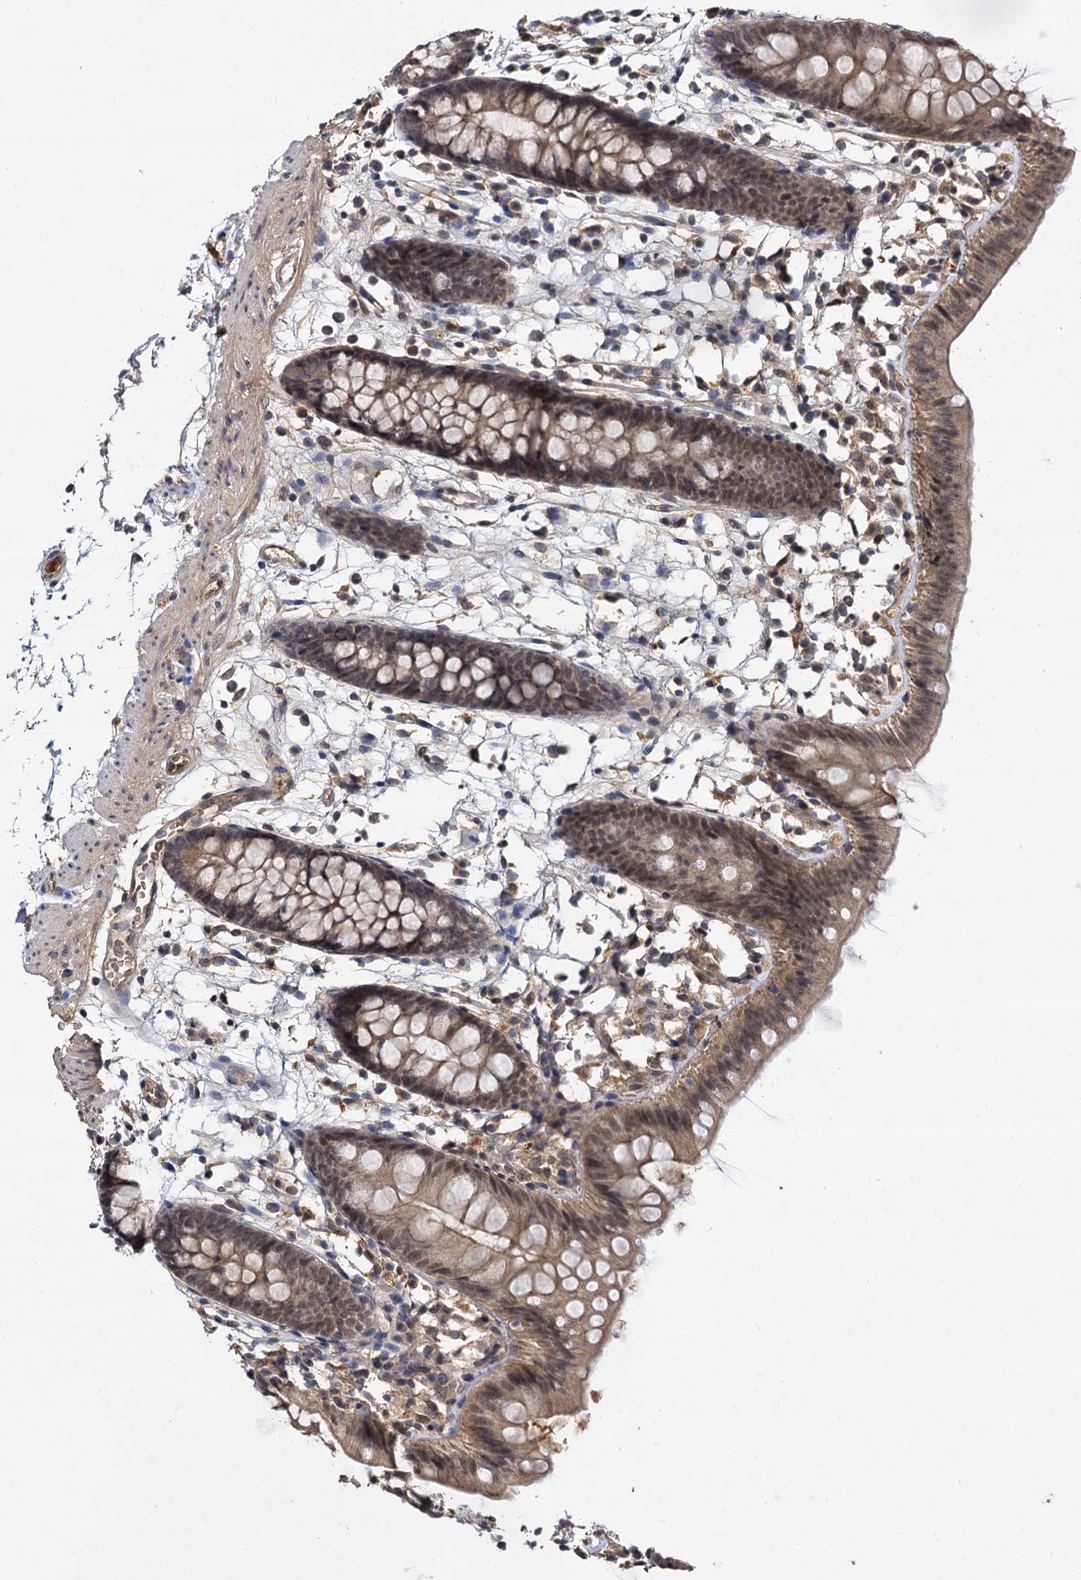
{"staining": {"intensity": "moderate", "quantity": ">75%", "location": "cytoplasmic/membranous,nuclear"}, "tissue": "colon", "cell_type": "Endothelial cells", "image_type": "normal", "snomed": [{"axis": "morphology", "description": "Normal tissue, NOS"}, {"axis": "topography", "description": "Colon"}], "caption": "A high-resolution micrograph shows immunohistochemistry staining of benign colon, which demonstrates moderate cytoplasmic/membranous,nuclear staining in approximately >75% of endothelial cells.", "gene": "MBD6", "patient": {"sex": "male", "age": 56}}